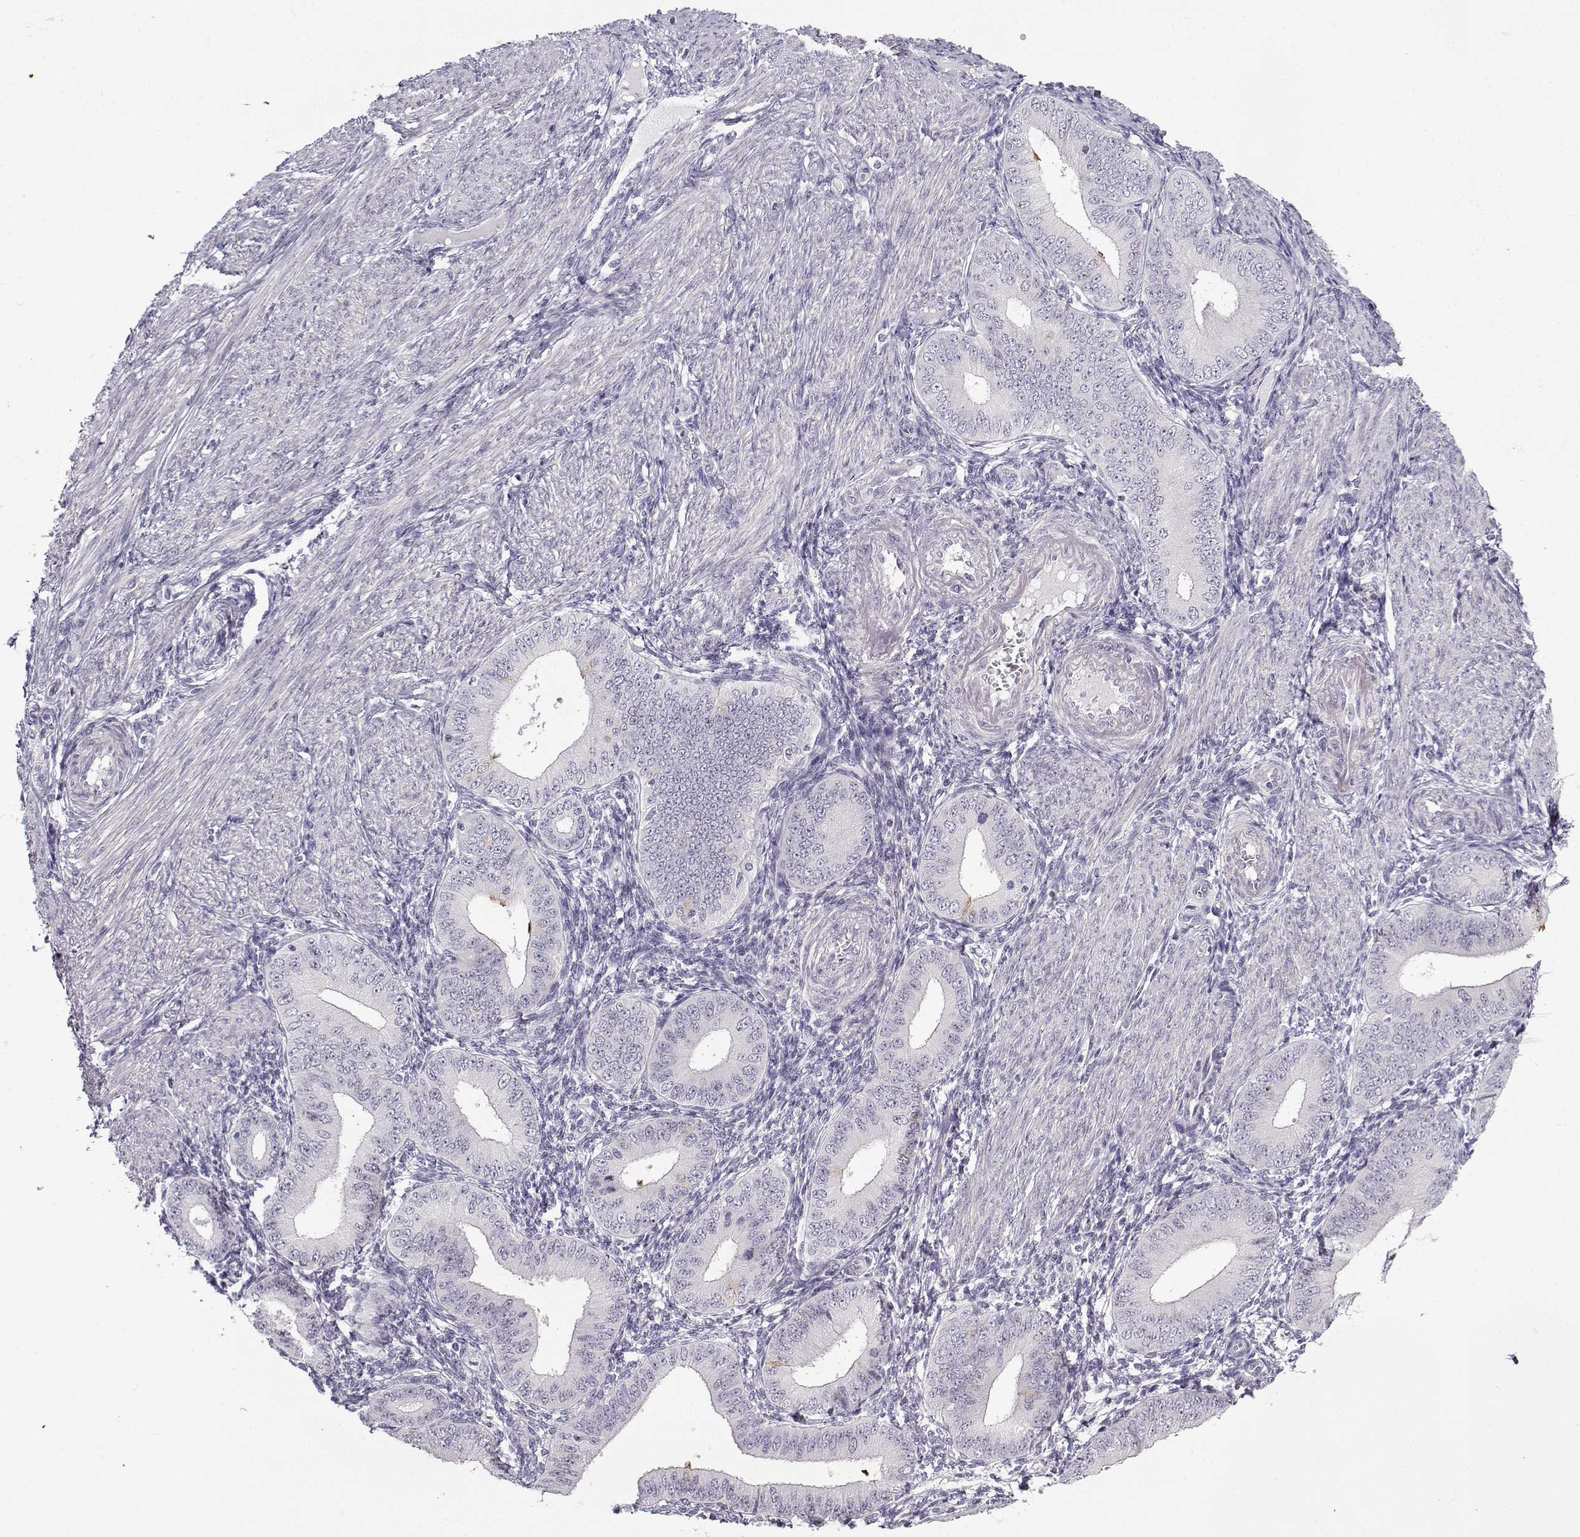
{"staining": {"intensity": "negative", "quantity": "none", "location": "none"}, "tissue": "endometrium", "cell_type": "Cells in endometrial stroma", "image_type": "normal", "snomed": [{"axis": "morphology", "description": "Normal tissue, NOS"}, {"axis": "topography", "description": "Endometrium"}], "caption": "This micrograph is of benign endometrium stained with immunohistochemistry (IHC) to label a protein in brown with the nuclei are counter-stained blue. There is no positivity in cells in endometrial stroma. (Stains: DAB immunohistochemistry with hematoxylin counter stain, Microscopy: brightfield microscopy at high magnification).", "gene": "TEX55", "patient": {"sex": "female", "age": 39}}